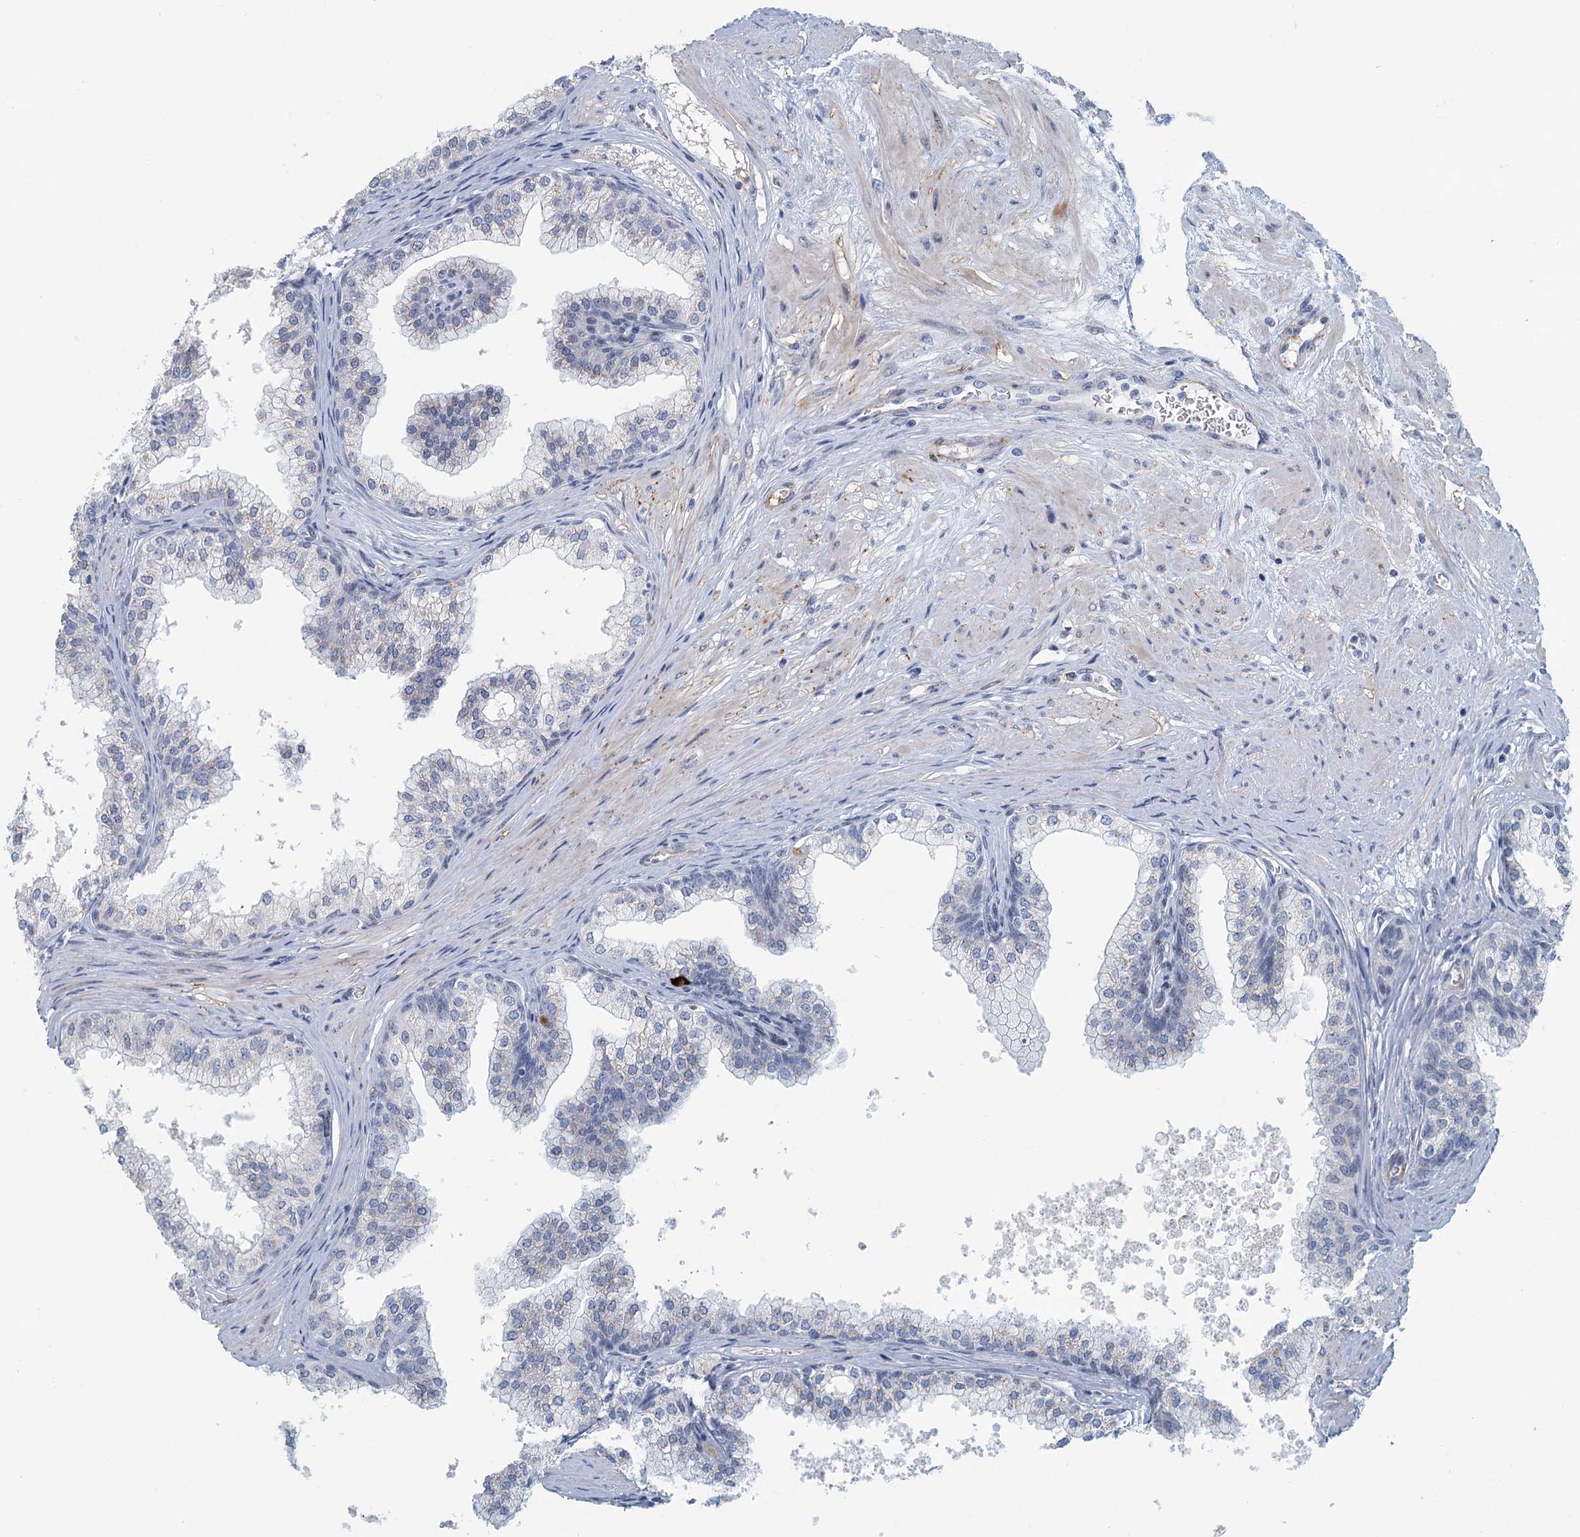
{"staining": {"intensity": "weak", "quantity": "25%-75%", "location": "cytoplasmic/membranous"}, "tissue": "prostate", "cell_type": "Glandular cells", "image_type": "normal", "snomed": [{"axis": "morphology", "description": "Normal tissue, NOS"}, {"axis": "topography", "description": "Prostate"}], "caption": "The immunohistochemical stain highlights weak cytoplasmic/membranous expression in glandular cells of unremarkable prostate. The protein is shown in brown color, while the nuclei are stained blue.", "gene": "ZNF527", "patient": {"sex": "male", "age": 60}}